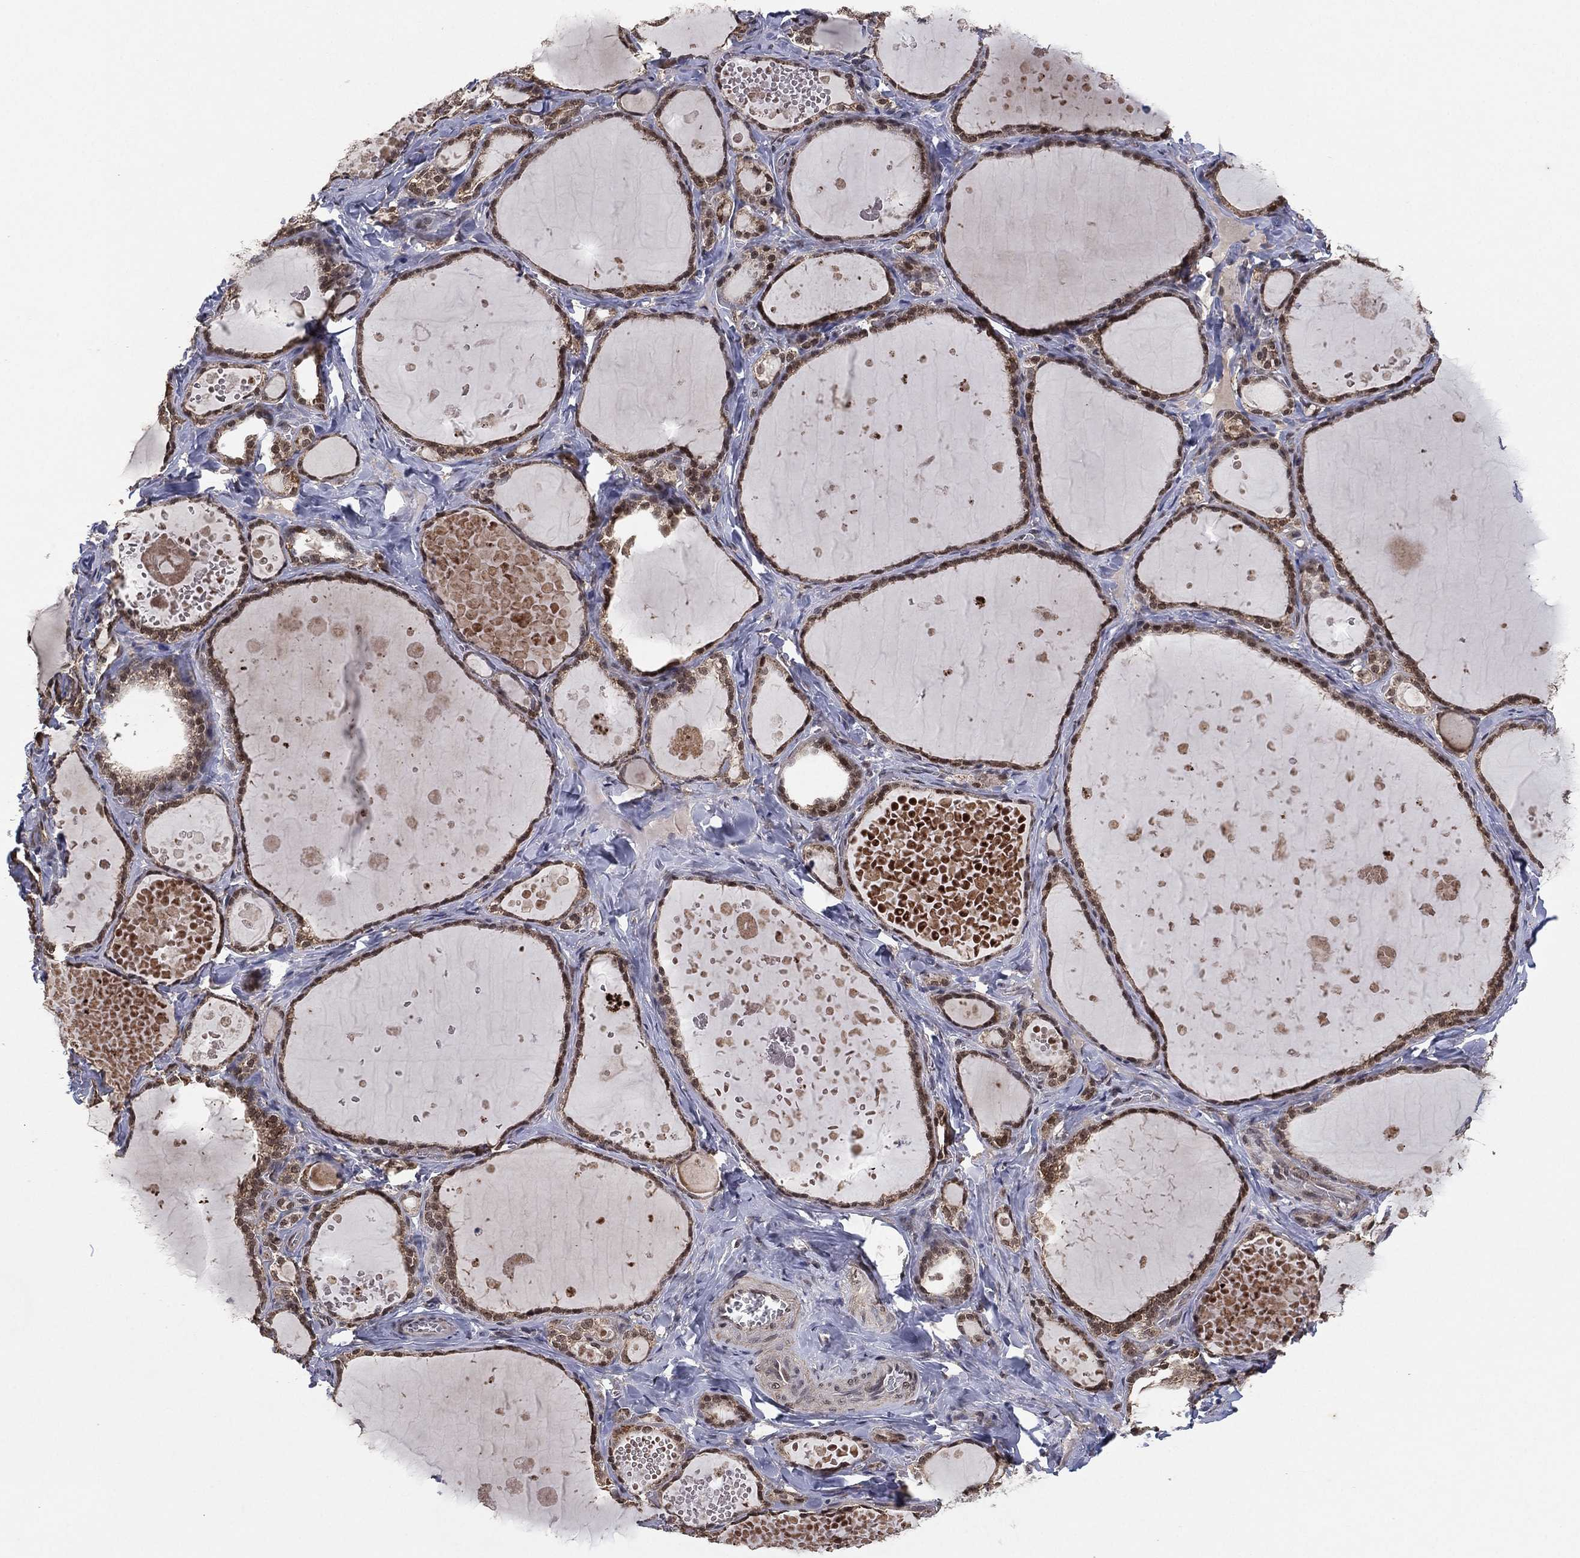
{"staining": {"intensity": "moderate", "quantity": "<25%", "location": "nuclear"}, "tissue": "thyroid gland", "cell_type": "Glandular cells", "image_type": "normal", "snomed": [{"axis": "morphology", "description": "Normal tissue, NOS"}, {"axis": "topography", "description": "Thyroid gland"}], "caption": "Benign thyroid gland exhibits moderate nuclear positivity in approximately <25% of glandular cells, visualized by immunohistochemistry.", "gene": "NELFCD", "patient": {"sex": "female", "age": 56}}